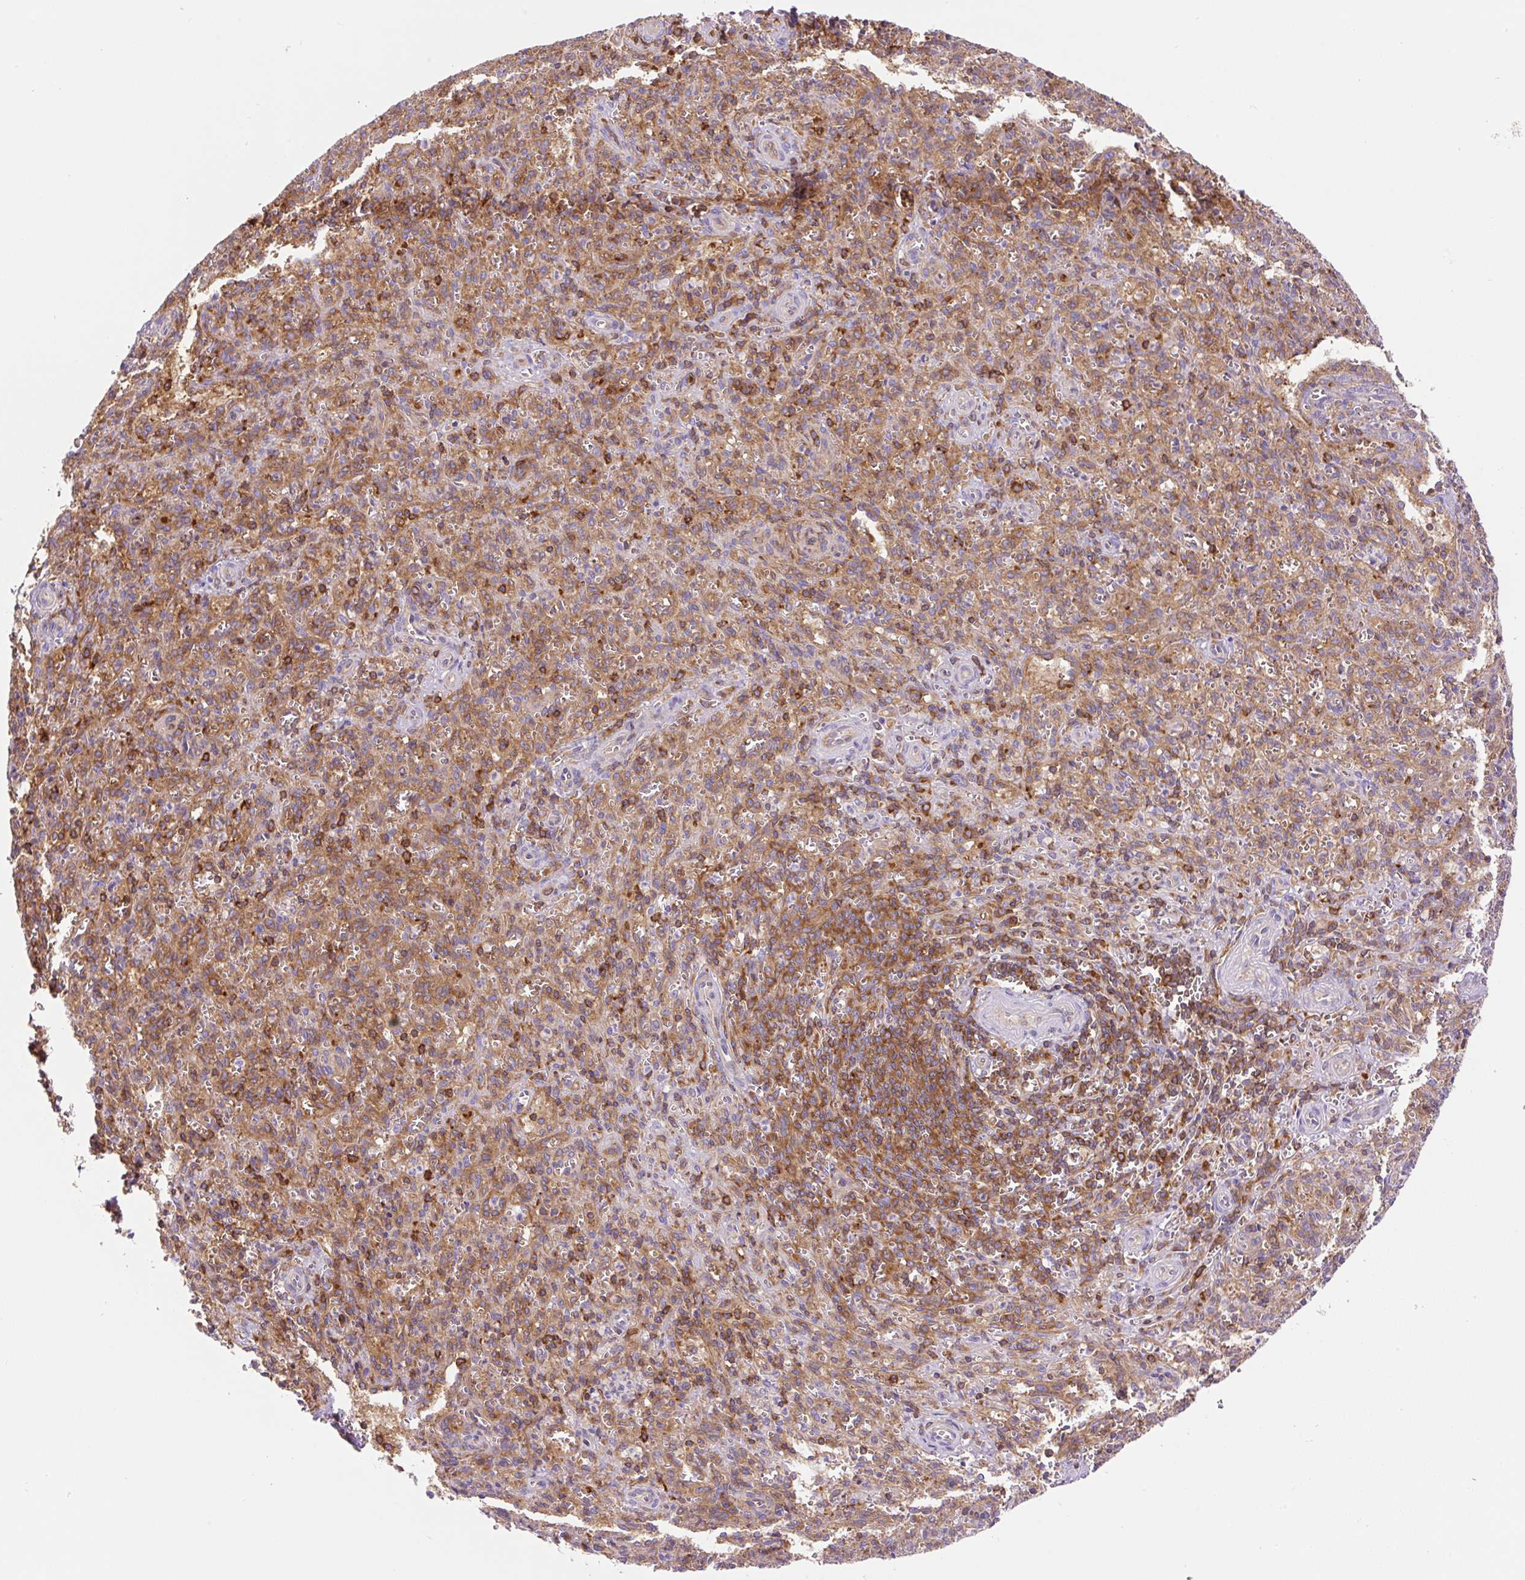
{"staining": {"intensity": "moderate", "quantity": "25%-75%", "location": "cytoplasmic/membranous"}, "tissue": "spleen", "cell_type": "Cells in red pulp", "image_type": "normal", "snomed": [{"axis": "morphology", "description": "Normal tissue, NOS"}, {"axis": "topography", "description": "Spleen"}], "caption": "Immunohistochemistry (IHC) (DAB (3,3'-diaminobenzidine)) staining of unremarkable spleen demonstrates moderate cytoplasmic/membranous protein expression in about 25%-75% of cells in red pulp. The protein of interest is shown in brown color, while the nuclei are stained blue.", "gene": "DNM2", "patient": {"sex": "female", "age": 26}}